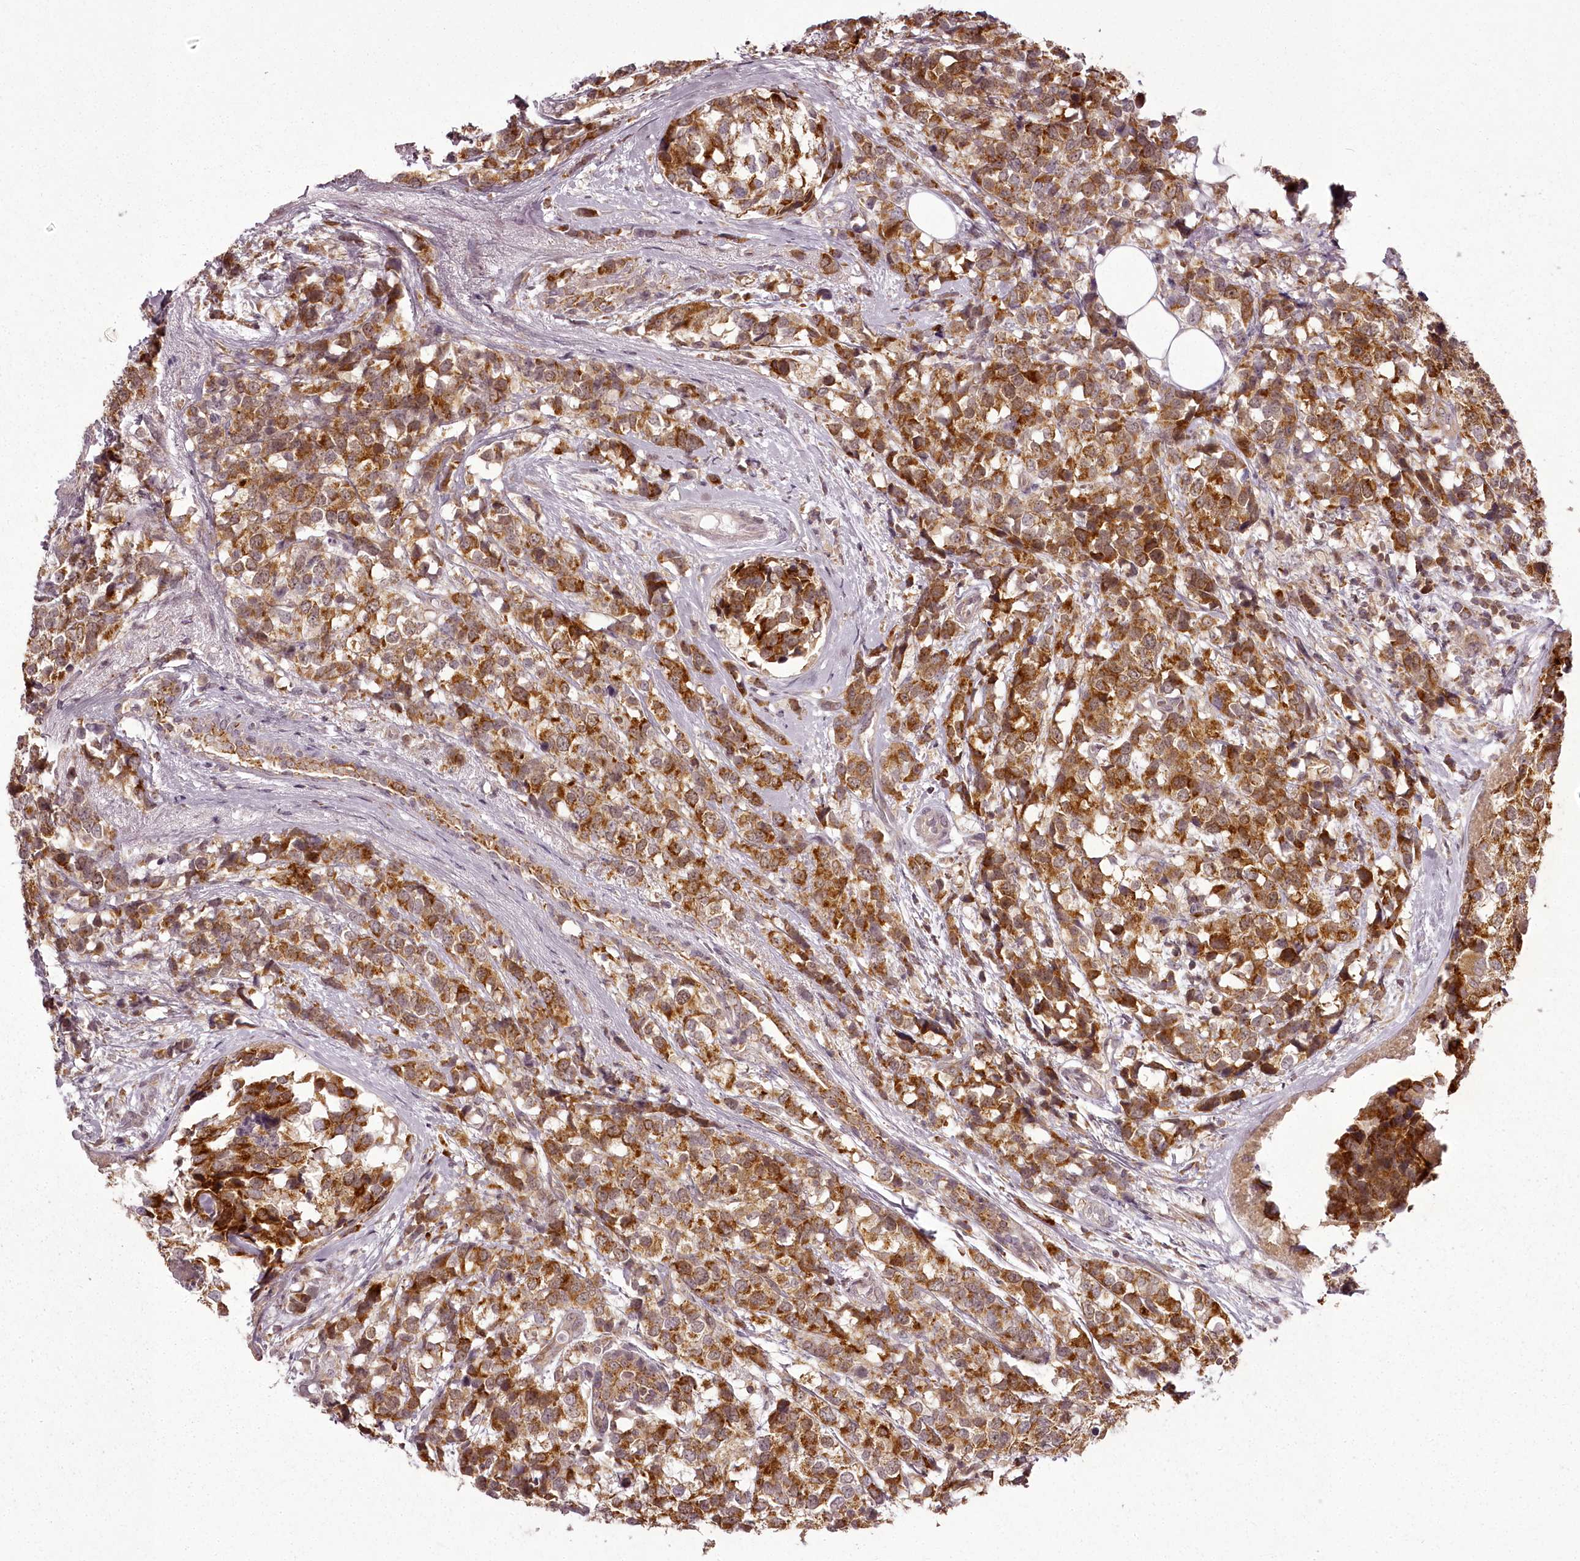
{"staining": {"intensity": "moderate", "quantity": ">75%", "location": "cytoplasmic/membranous"}, "tissue": "breast cancer", "cell_type": "Tumor cells", "image_type": "cancer", "snomed": [{"axis": "morphology", "description": "Lobular carcinoma"}, {"axis": "topography", "description": "Breast"}], "caption": "Lobular carcinoma (breast) stained with immunohistochemistry demonstrates moderate cytoplasmic/membranous expression in about >75% of tumor cells.", "gene": "CHCHD2", "patient": {"sex": "female", "age": 59}}